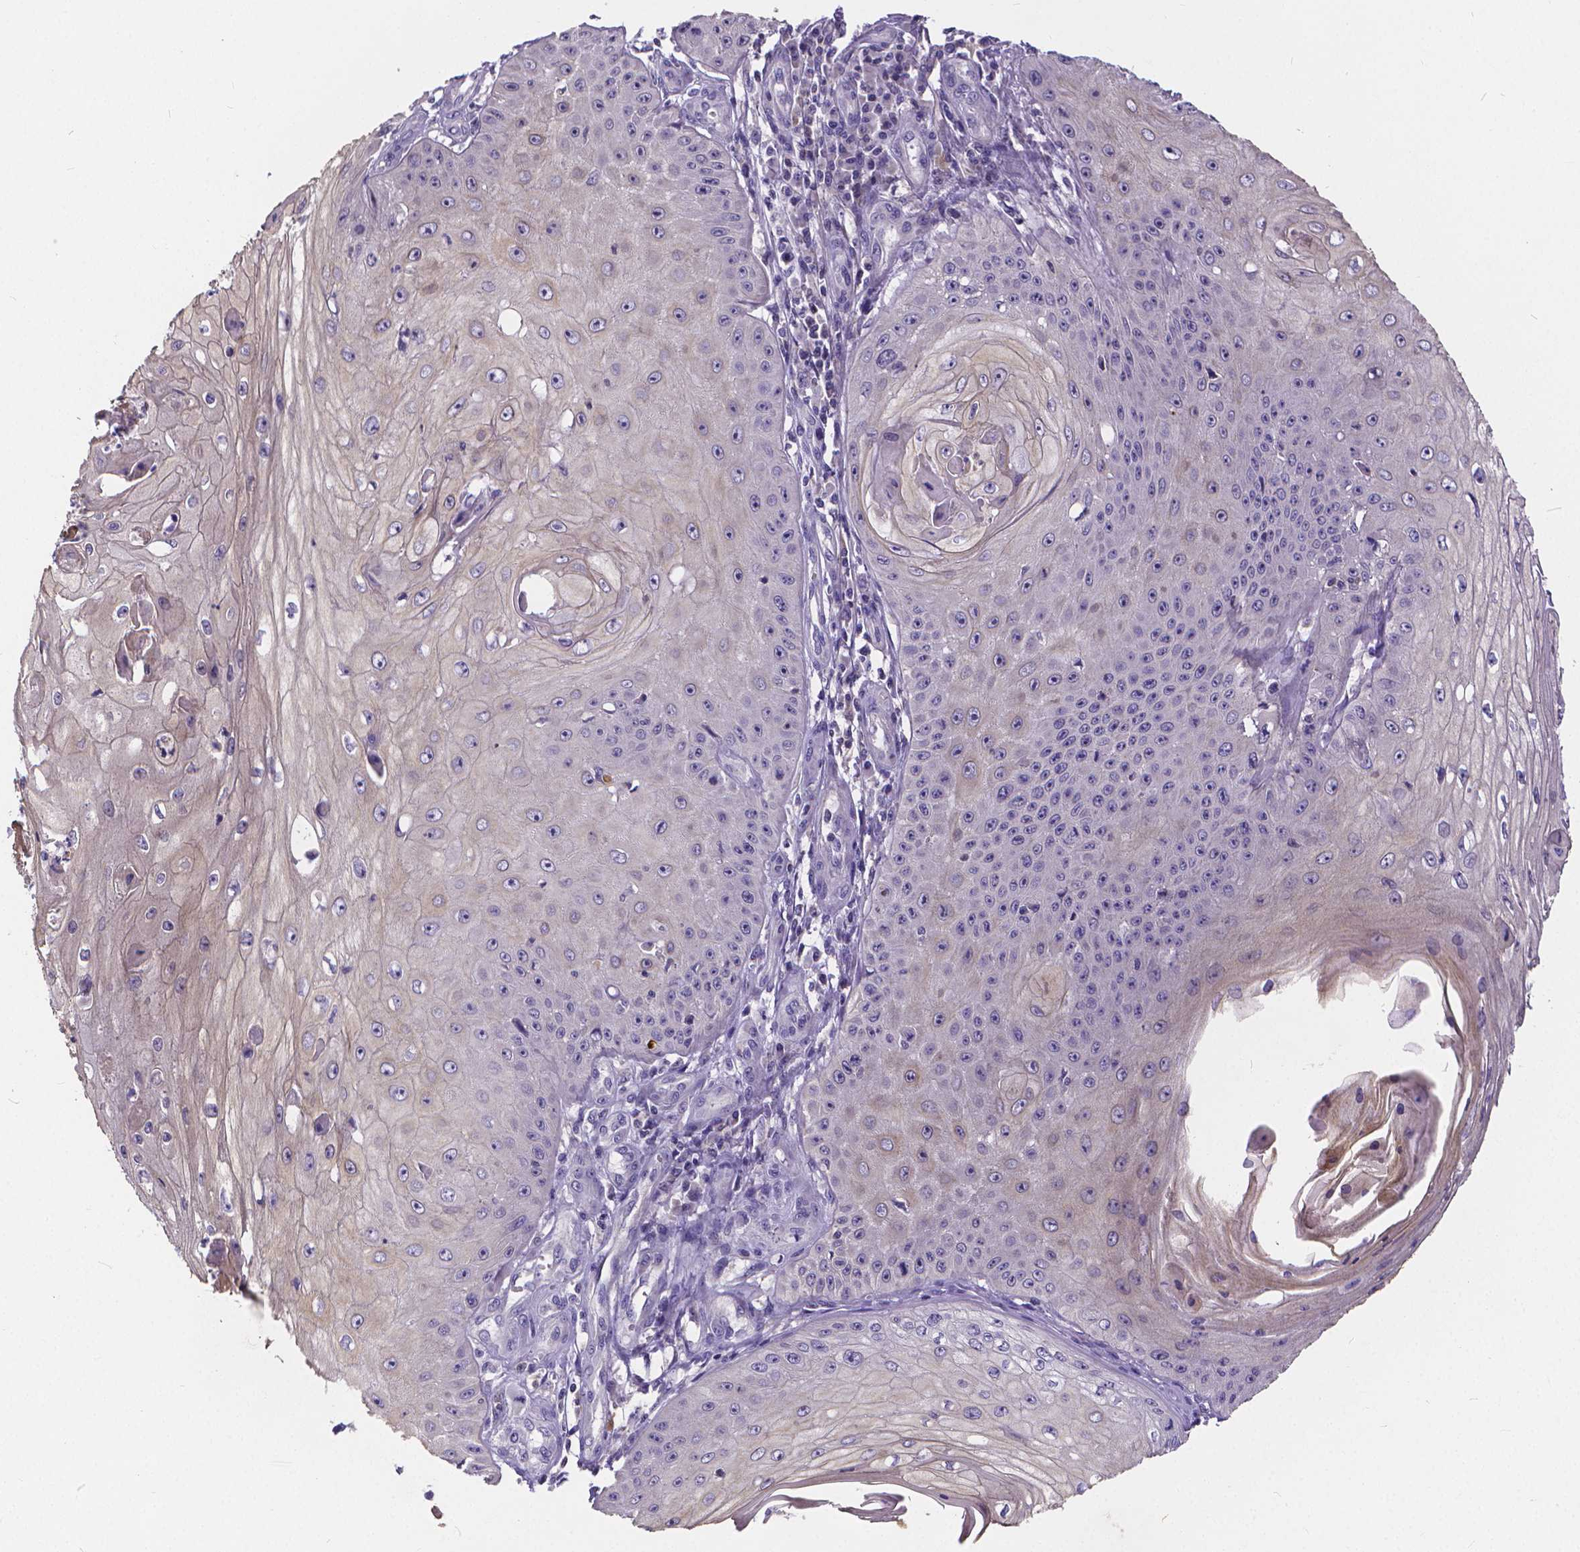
{"staining": {"intensity": "negative", "quantity": "none", "location": "none"}, "tissue": "skin cancer", "cell_type": "Tumor cells", "image_type": "cancer", "snomed": [{"axis": "morphology", "description": "Squamous cell carcinoma, NOS"}, {"axis": "topography", "description": "Skin"}], "caption": "Human skin squamous cell carcinoma stained for a protein using IHC exhibits no expression in tumor cells.", "gene": "GLRB", "patient": {"sex": "male", "age": 70}}